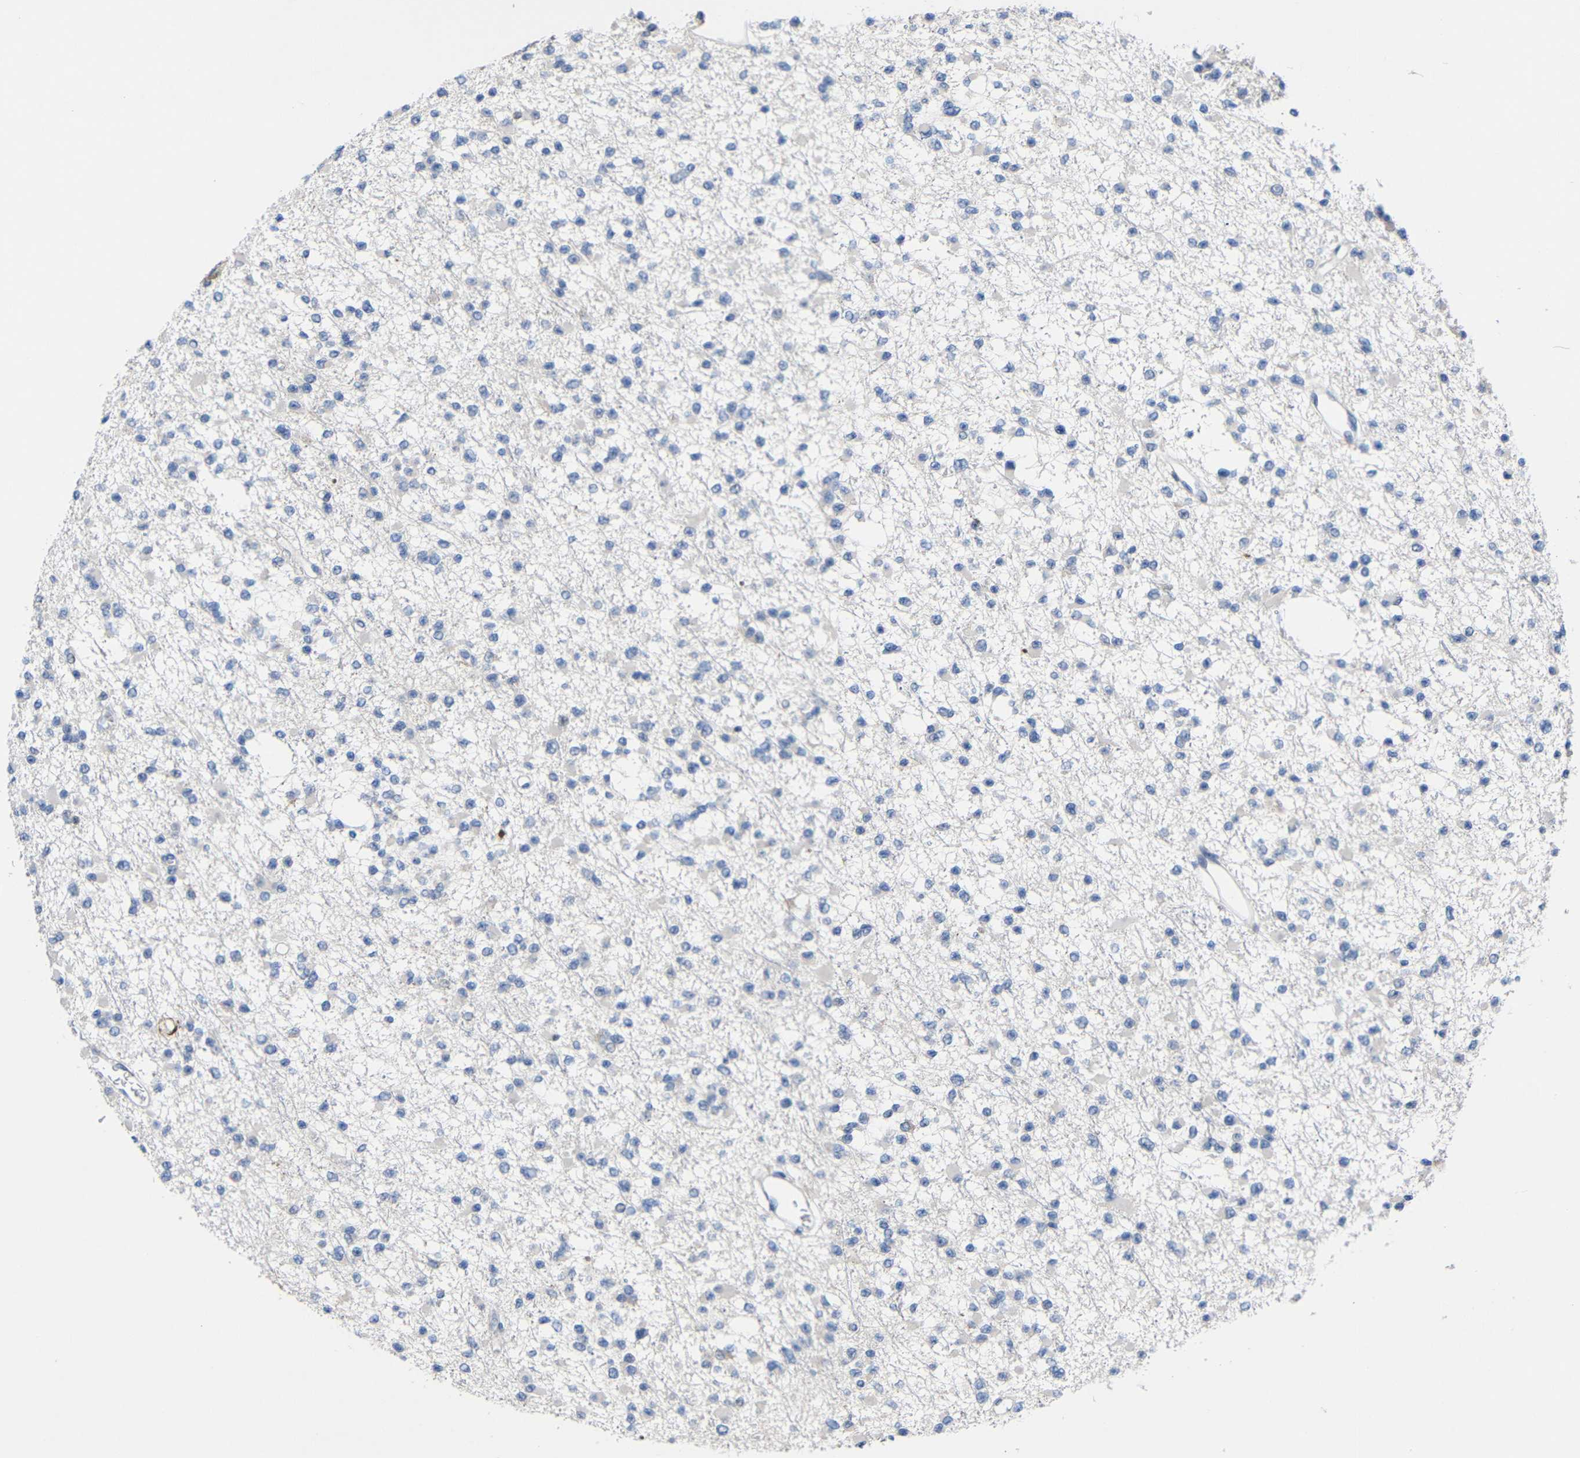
{"staining": {"intensity": "negative", "quantity": "none", "location": "none"}, "tissue": "glioma", "cell_type": "Tumor cells", "image_type": "cancer", "snomed": [{"axis": "morphology", "description": "Glioma, malignant, Low grade"}, {"axis": "topography", "description": "Brain"}], "caption": "Immunohistochemistry micrograph of human malignant glioma (low-grade) stained for a protein (brown), which exhibits no expression in tumor cells.", "gene": "CMTM1", "patient": {"sex": "female", "age": 22}}